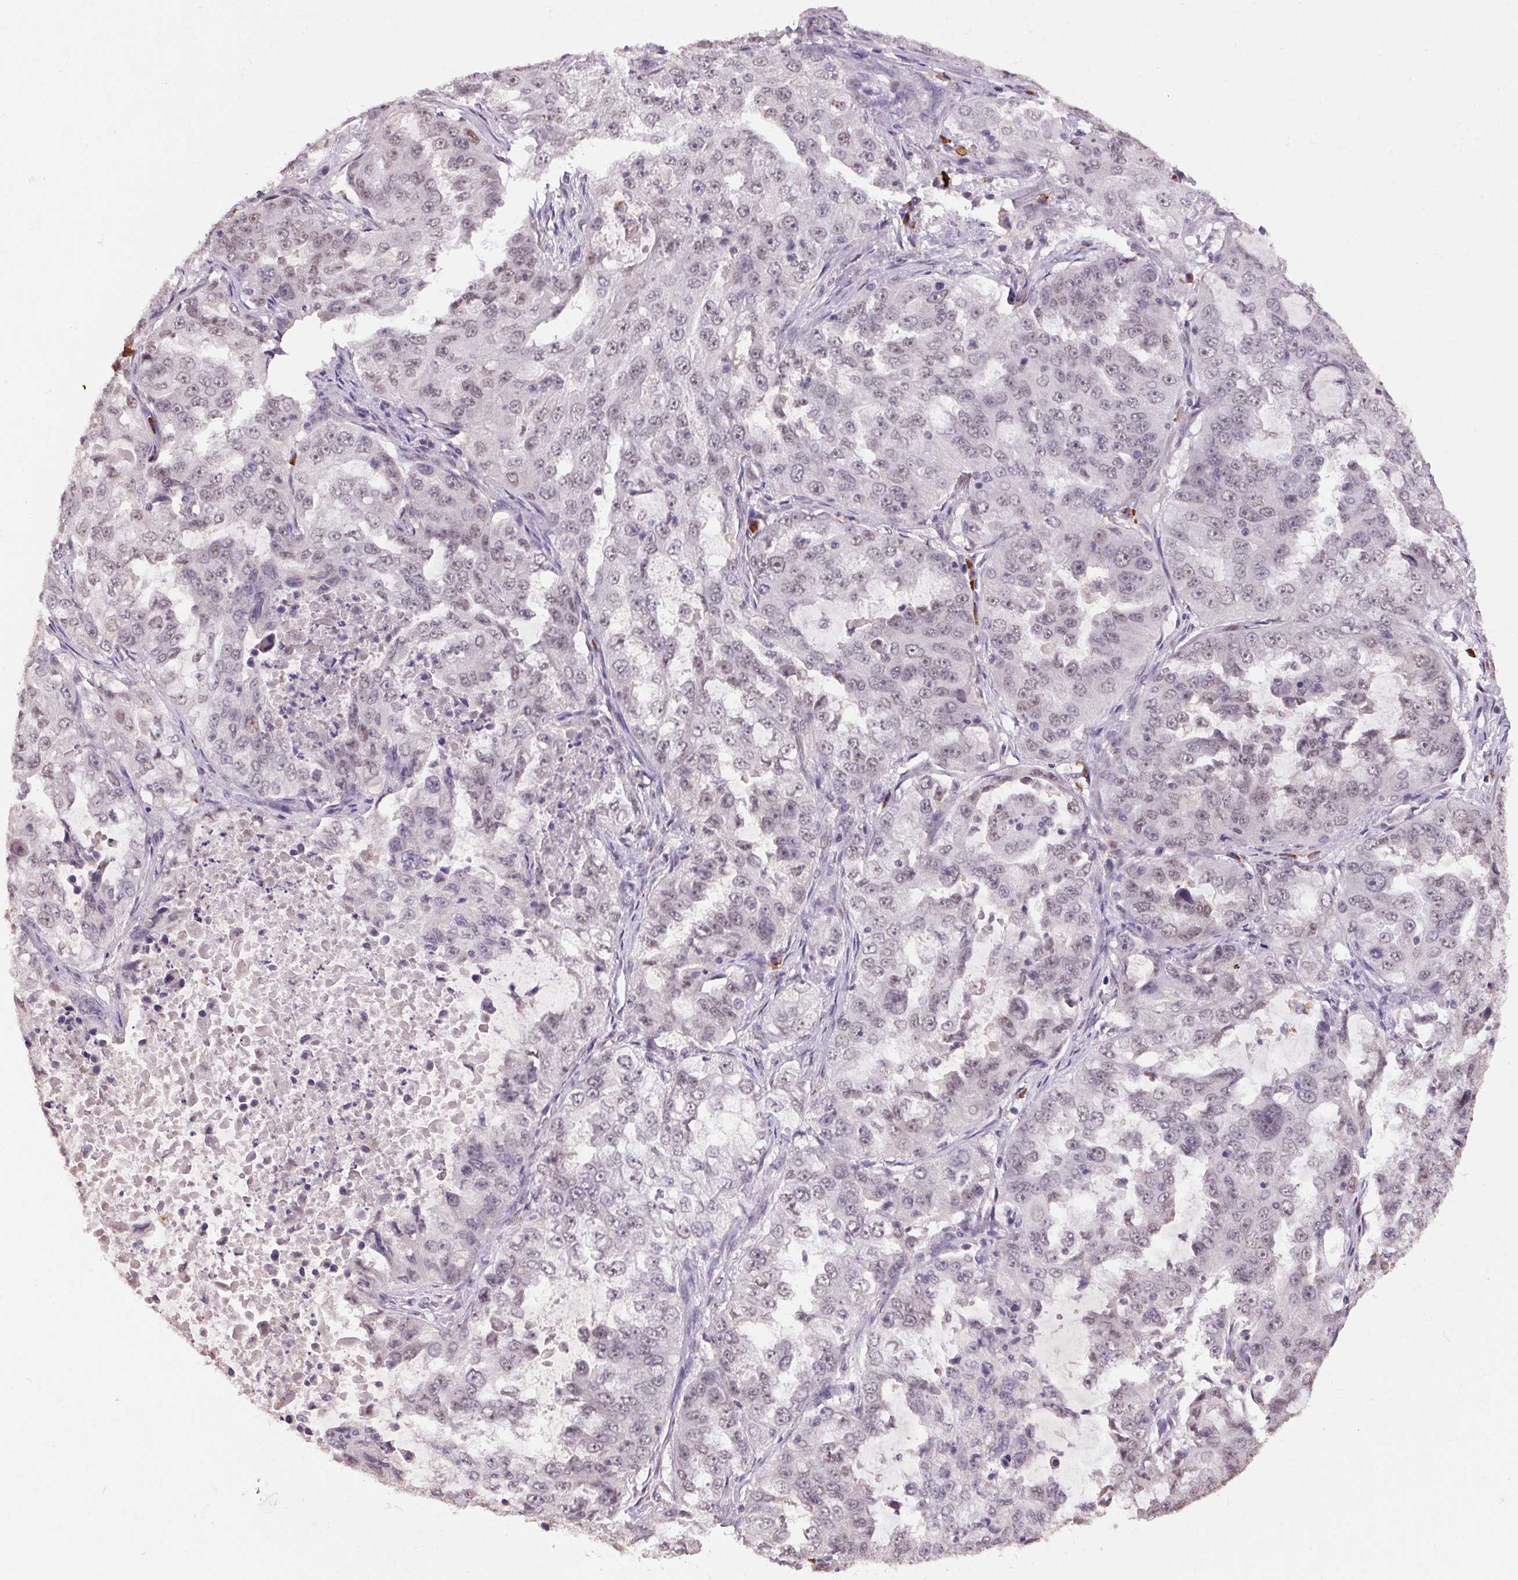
{"staining": {"intensity": "weak", "quantity": "<25%", "location": "nuclear"}, "tissue": "lung cancer", "cell_type": "Tumor cells", "image_type": "cancer", "snomed": [{"axis": "morphology", "description": "Adenocarcinoma, NOS"}, {"axis": "topography", "description": "Lung"}], "caption": "Immunohistochemistry of human adenocarcinoma (lung) displays no staining in tumor cells. (Stains: DAB immunohistochemistry (IHC) with hematoxylin counter stain, Microscopy: brightfield microscopy at high magnification).", "gene": "ZBTB4", "patient": {"sex": "female", "age": 61}}